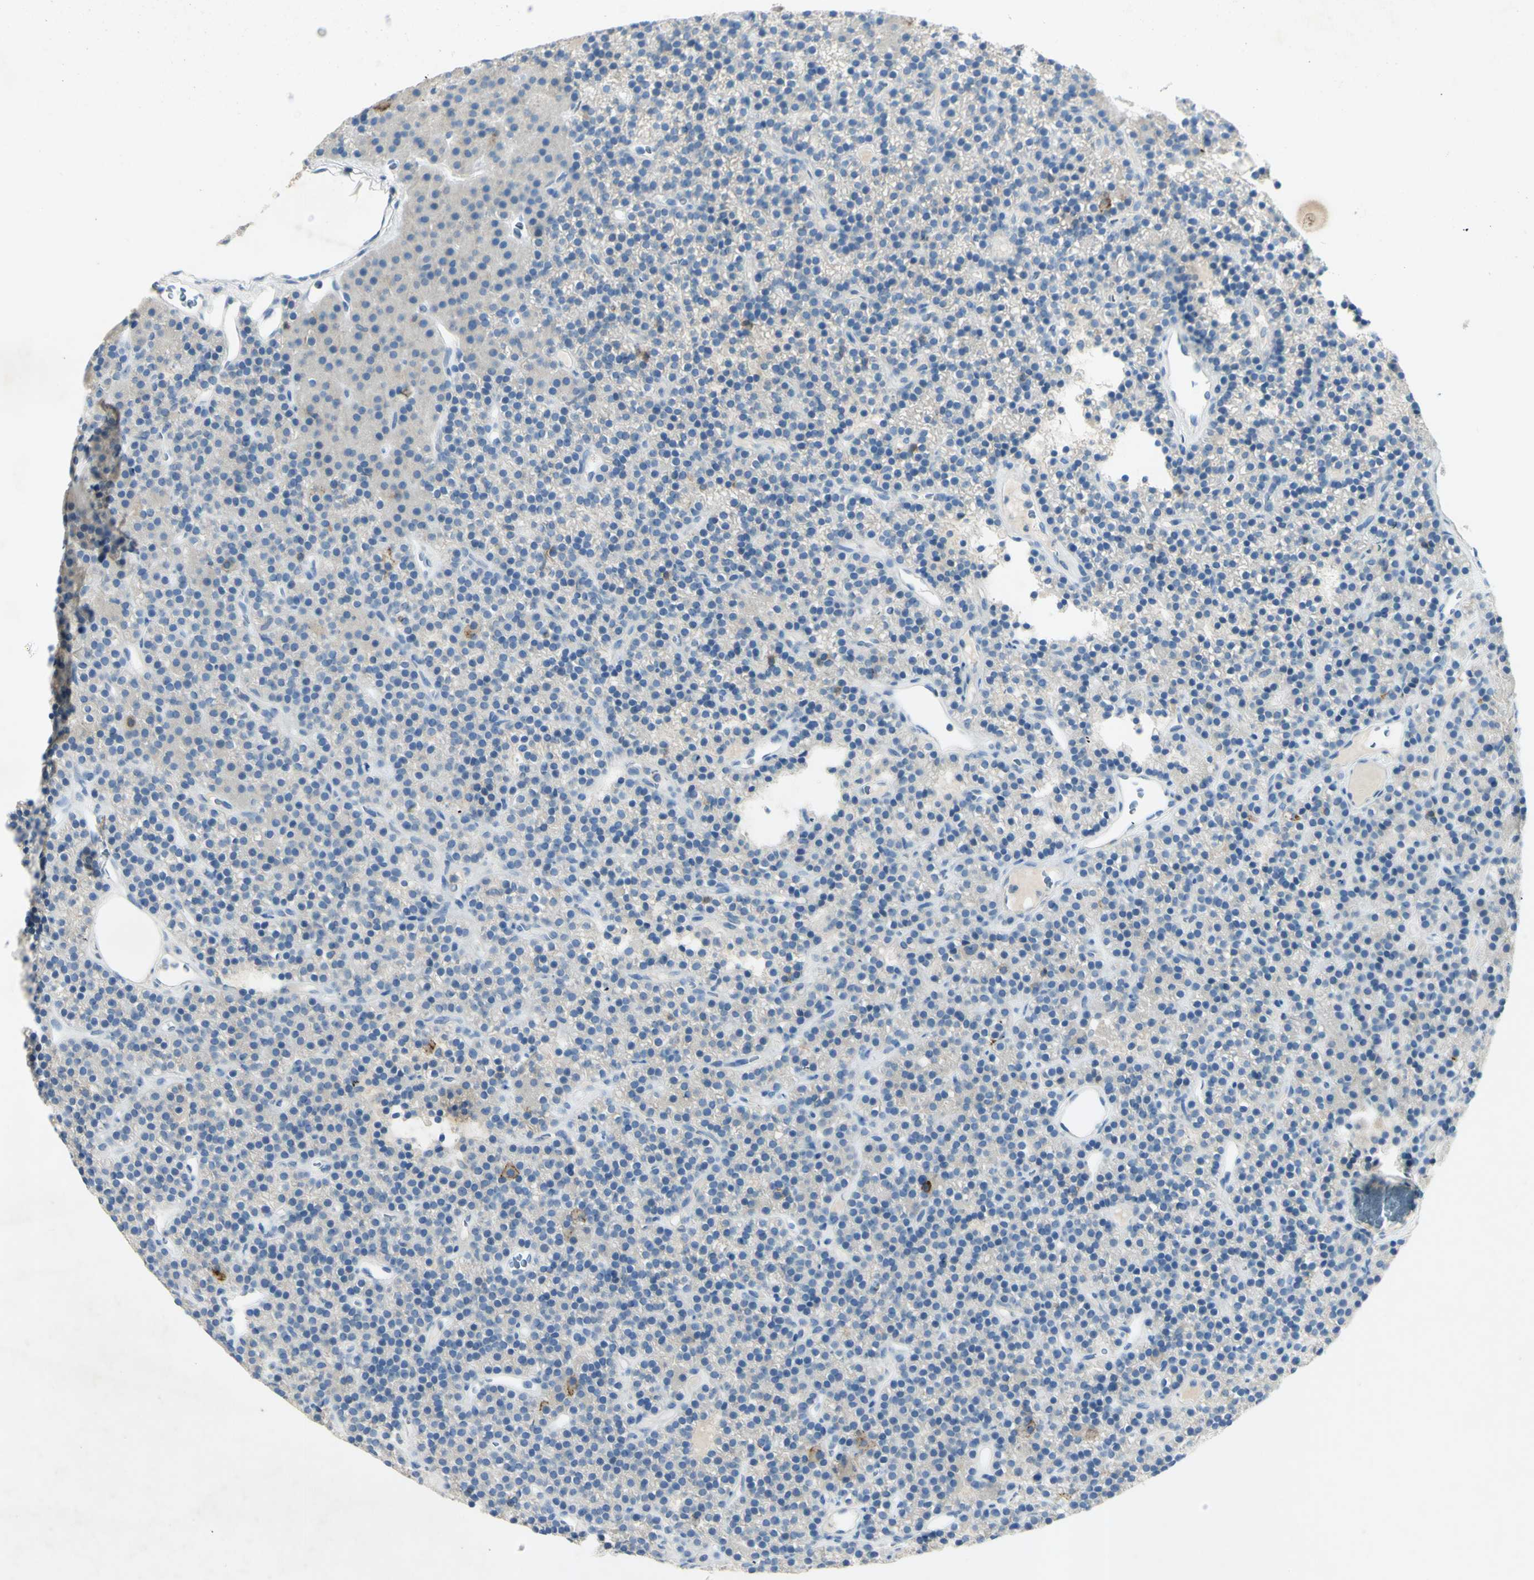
{"staining": {"intensity": "weak", "quantity": ">75%", "location": "cytoplasmic/membranous"}, "tissue": "parathyroid gland", "cell_type": "Glandular cells", "image_type": "normal", "snomed": [{"axis": "morphology", "description": "Normal tissue, NOS"}, {"axis": "morphology", "description": "Hyperplasia, NOS"}, {"axis": "topography", "description": "Parathyroid gland"}], "caption": "Protein analysis of unremarkable parathyroid gland shows weak cytoplasmic/membranous expression in about >75% of glandular cells. (DAB IHC with brightfield microscopy, high magnification).", "gene": "GDF15", "patient": {"sex": "male", "age": 44}}